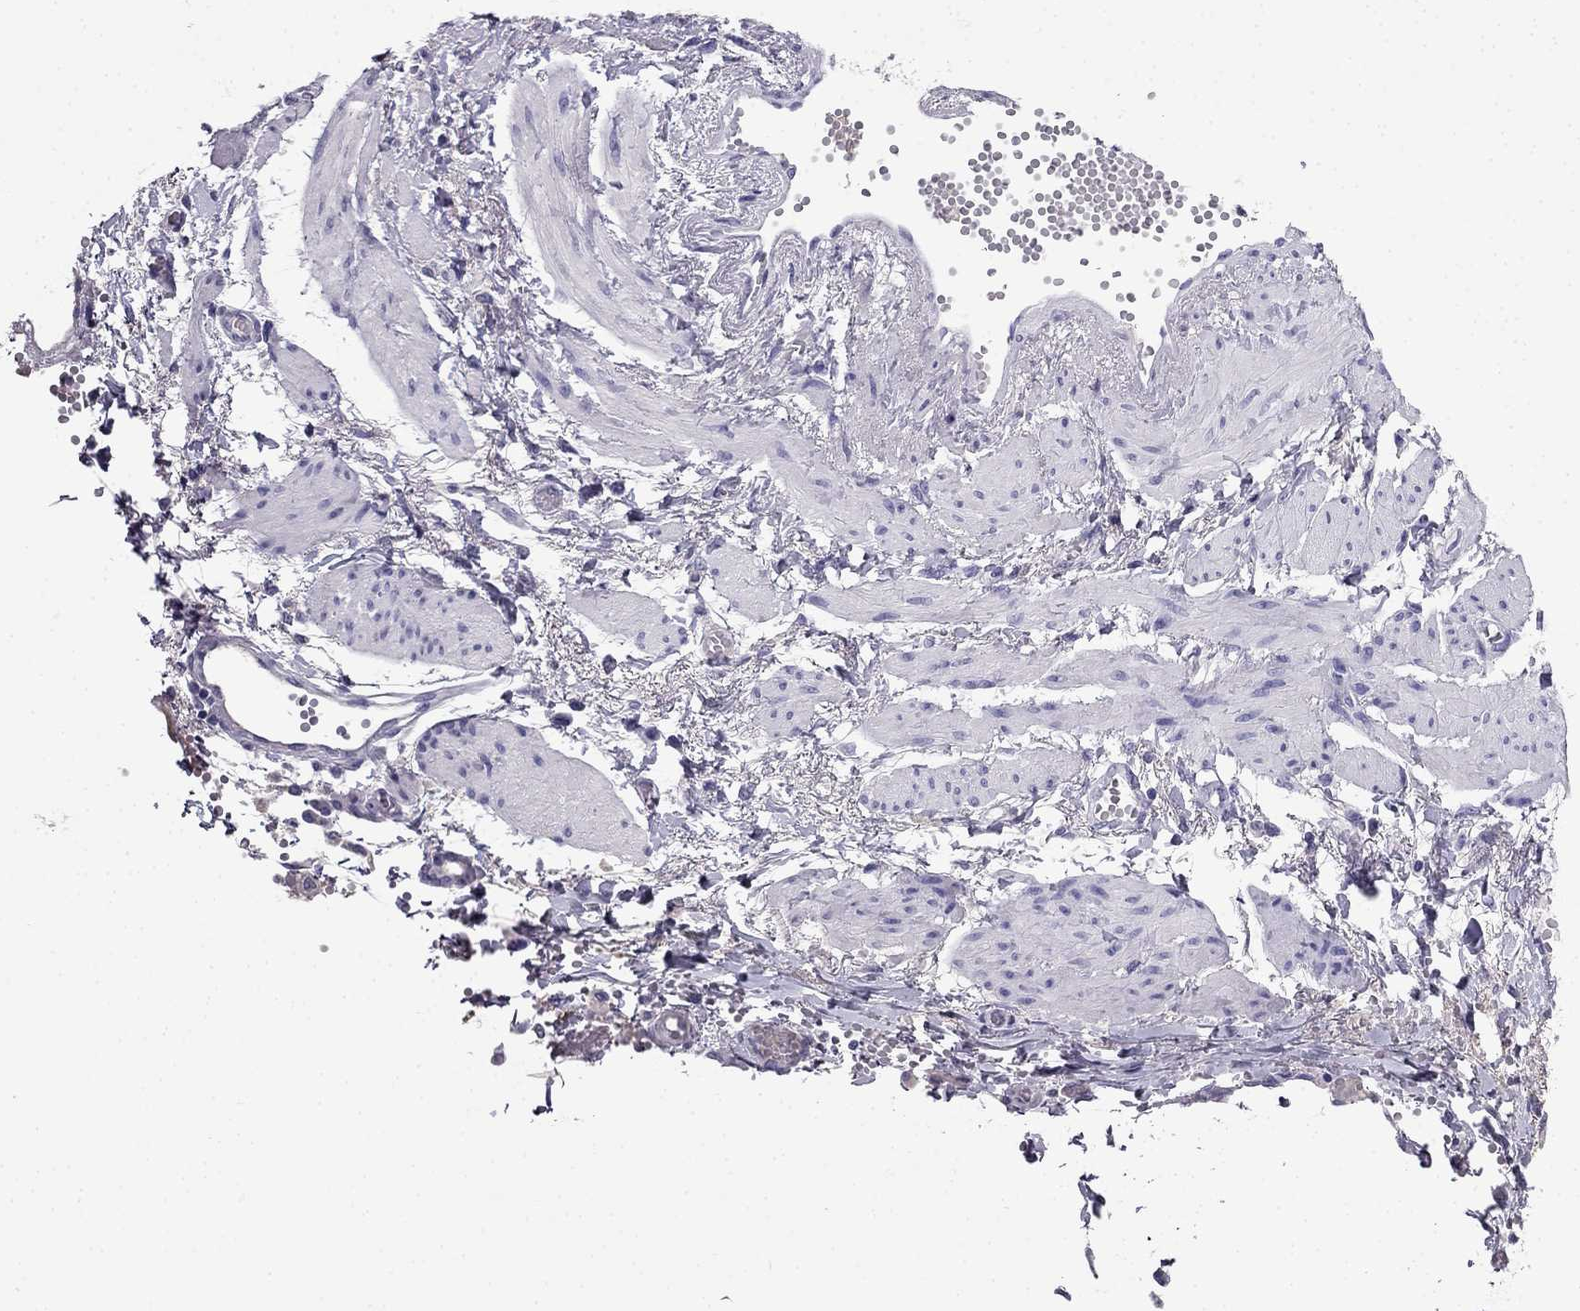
{"staining": {"intensity": "negative", "quantity": "none", "location": "none"}, "tissue": "ovarian cancer", "cell_type": "Tumor cells", "image_type": "cancer", "snomed": [{"axis": "morphology", "description": "Cystadenocarcinoma, serous, NOS"}, {"axis": "topography", "description": "Ovary"}], "caption": "Immunohistochemical staining of ovarian serous cystadenocarcinoma reveals no significant positivity in tumor cells.", "gene": "CDHR4", "patient": {"sex": "female", "age": 67}}